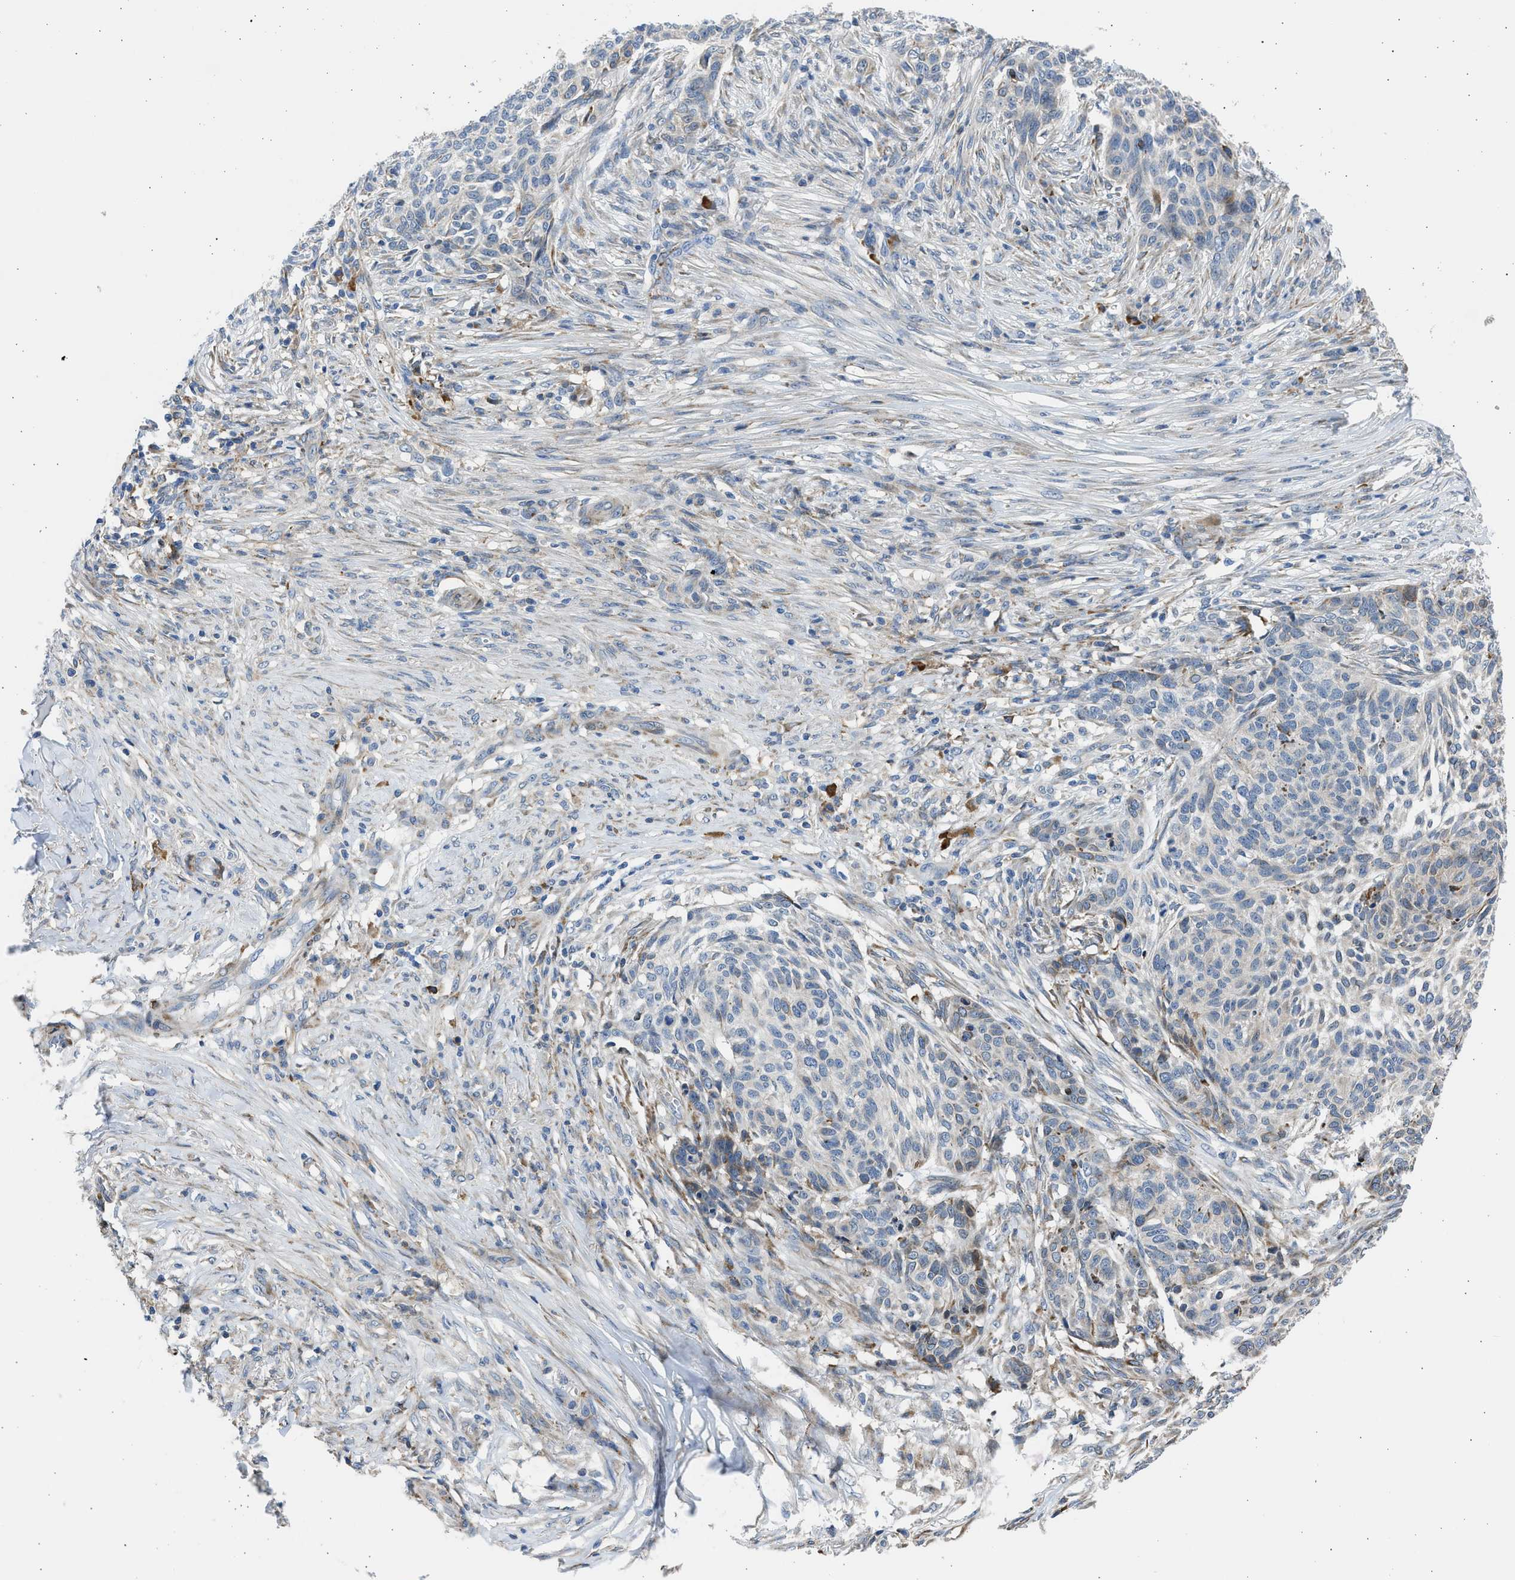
{"staining": {"intensity": "negative", "quantity": "none", "location": "none"}, "tissue": "skin cancer", "cell_type": "Tumor cells", "image_type": "cancer", "snomed": [{"axis": "morphology", "description": "Basal cell carcinoma"}, {"axis": "topography", "description": "Skin"}], "caption": "There is no significant expression in tumor cells of skin cancer (basal cell carcinoma).", "gene": "PLD2", "patient": {"sex": "male", "age": 85}}